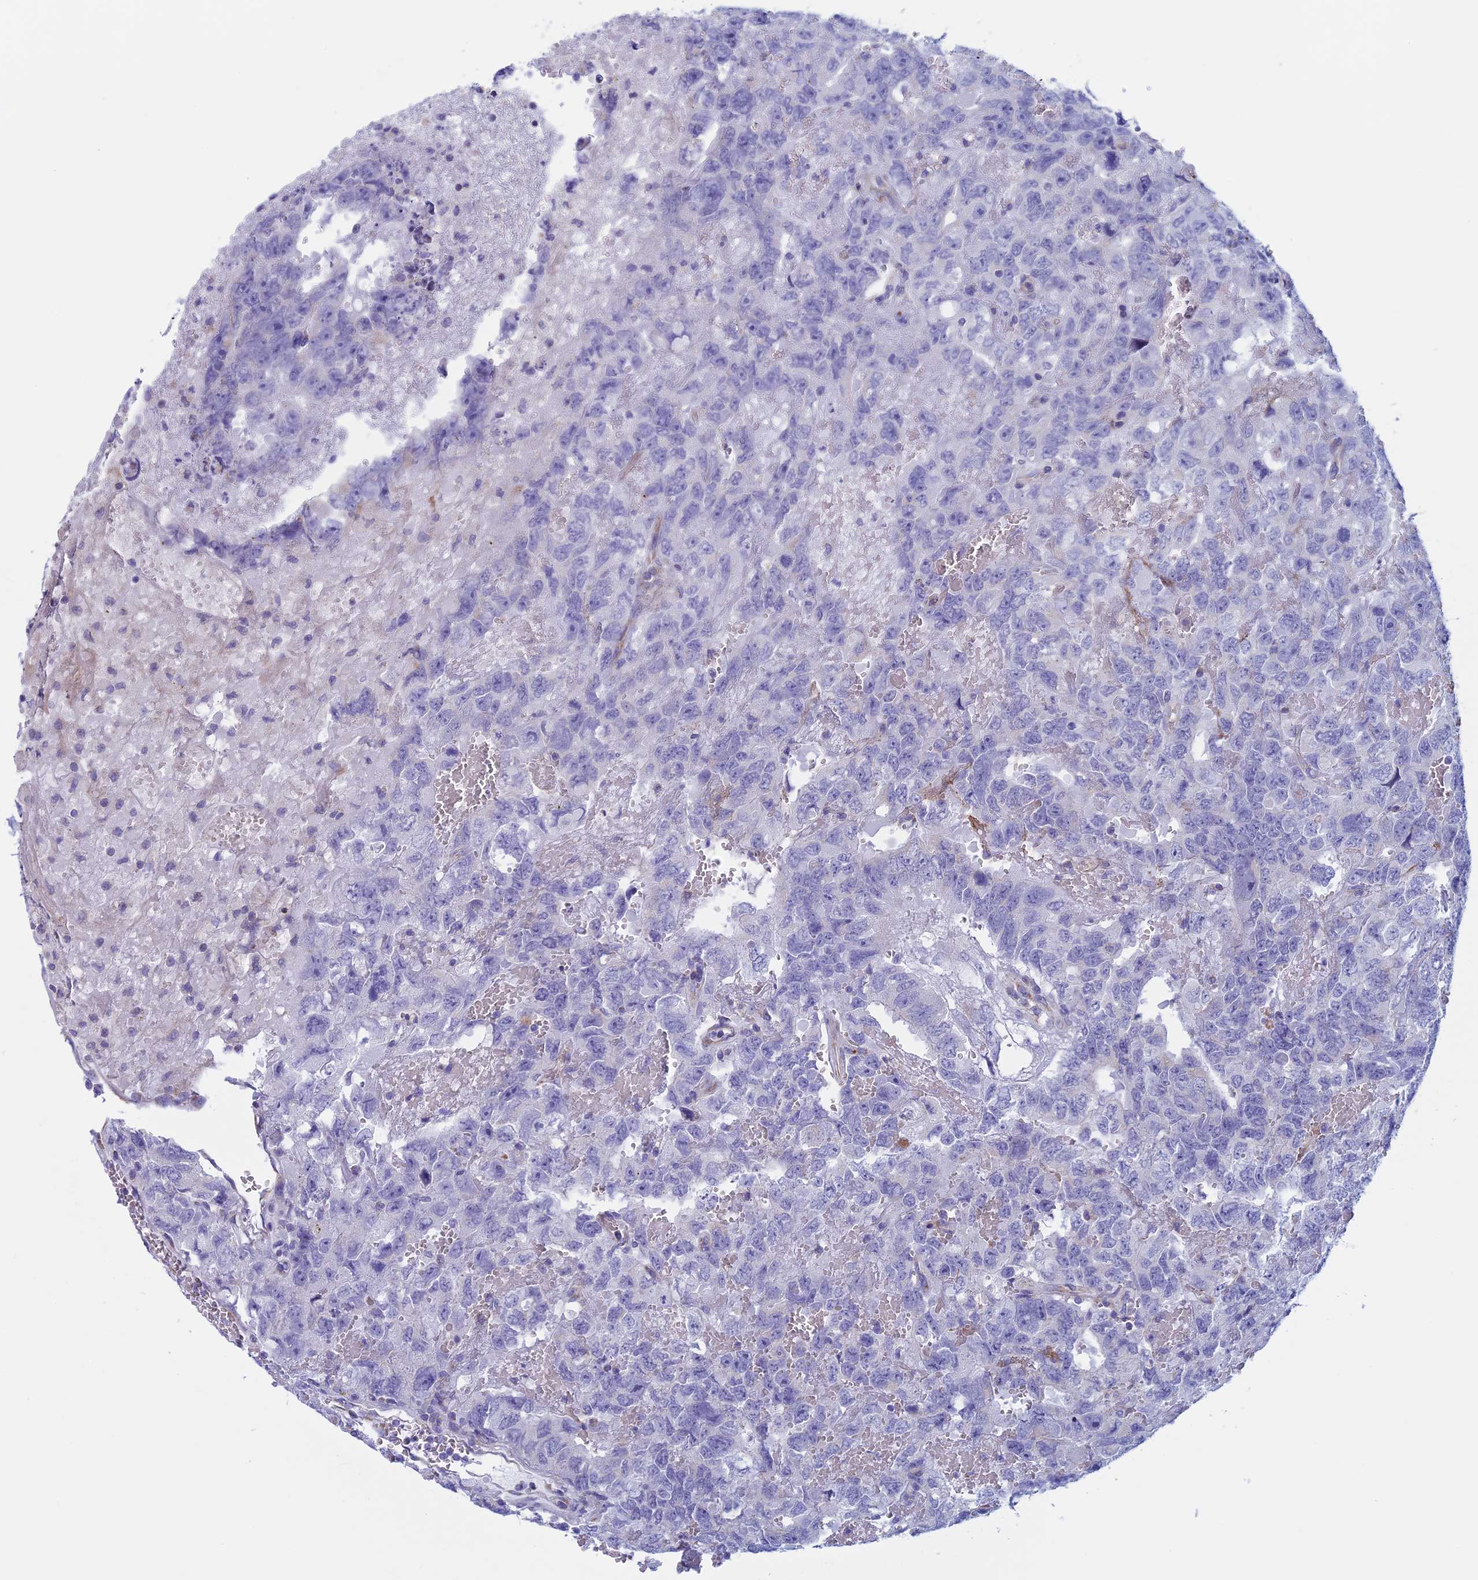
{"staining": {"intensity": "negative", "quantity": "none", "location": "none"}, "tissue": "testis cancer", "cell_type": "Tumor cells", "image_type": "cancer", "snomed": [{"axis": "morphology", "description": "Carcinoma, Embryonal, NOS"}, {"axis": "topography", "description": "Testis"}], "caption": "A photomicrograph of human testis cancer (embryonal carcinoma) is negative for staining in tumor cells.", "gene": "NDUFB9", "patient": {"sex": "male", "age": 45}}